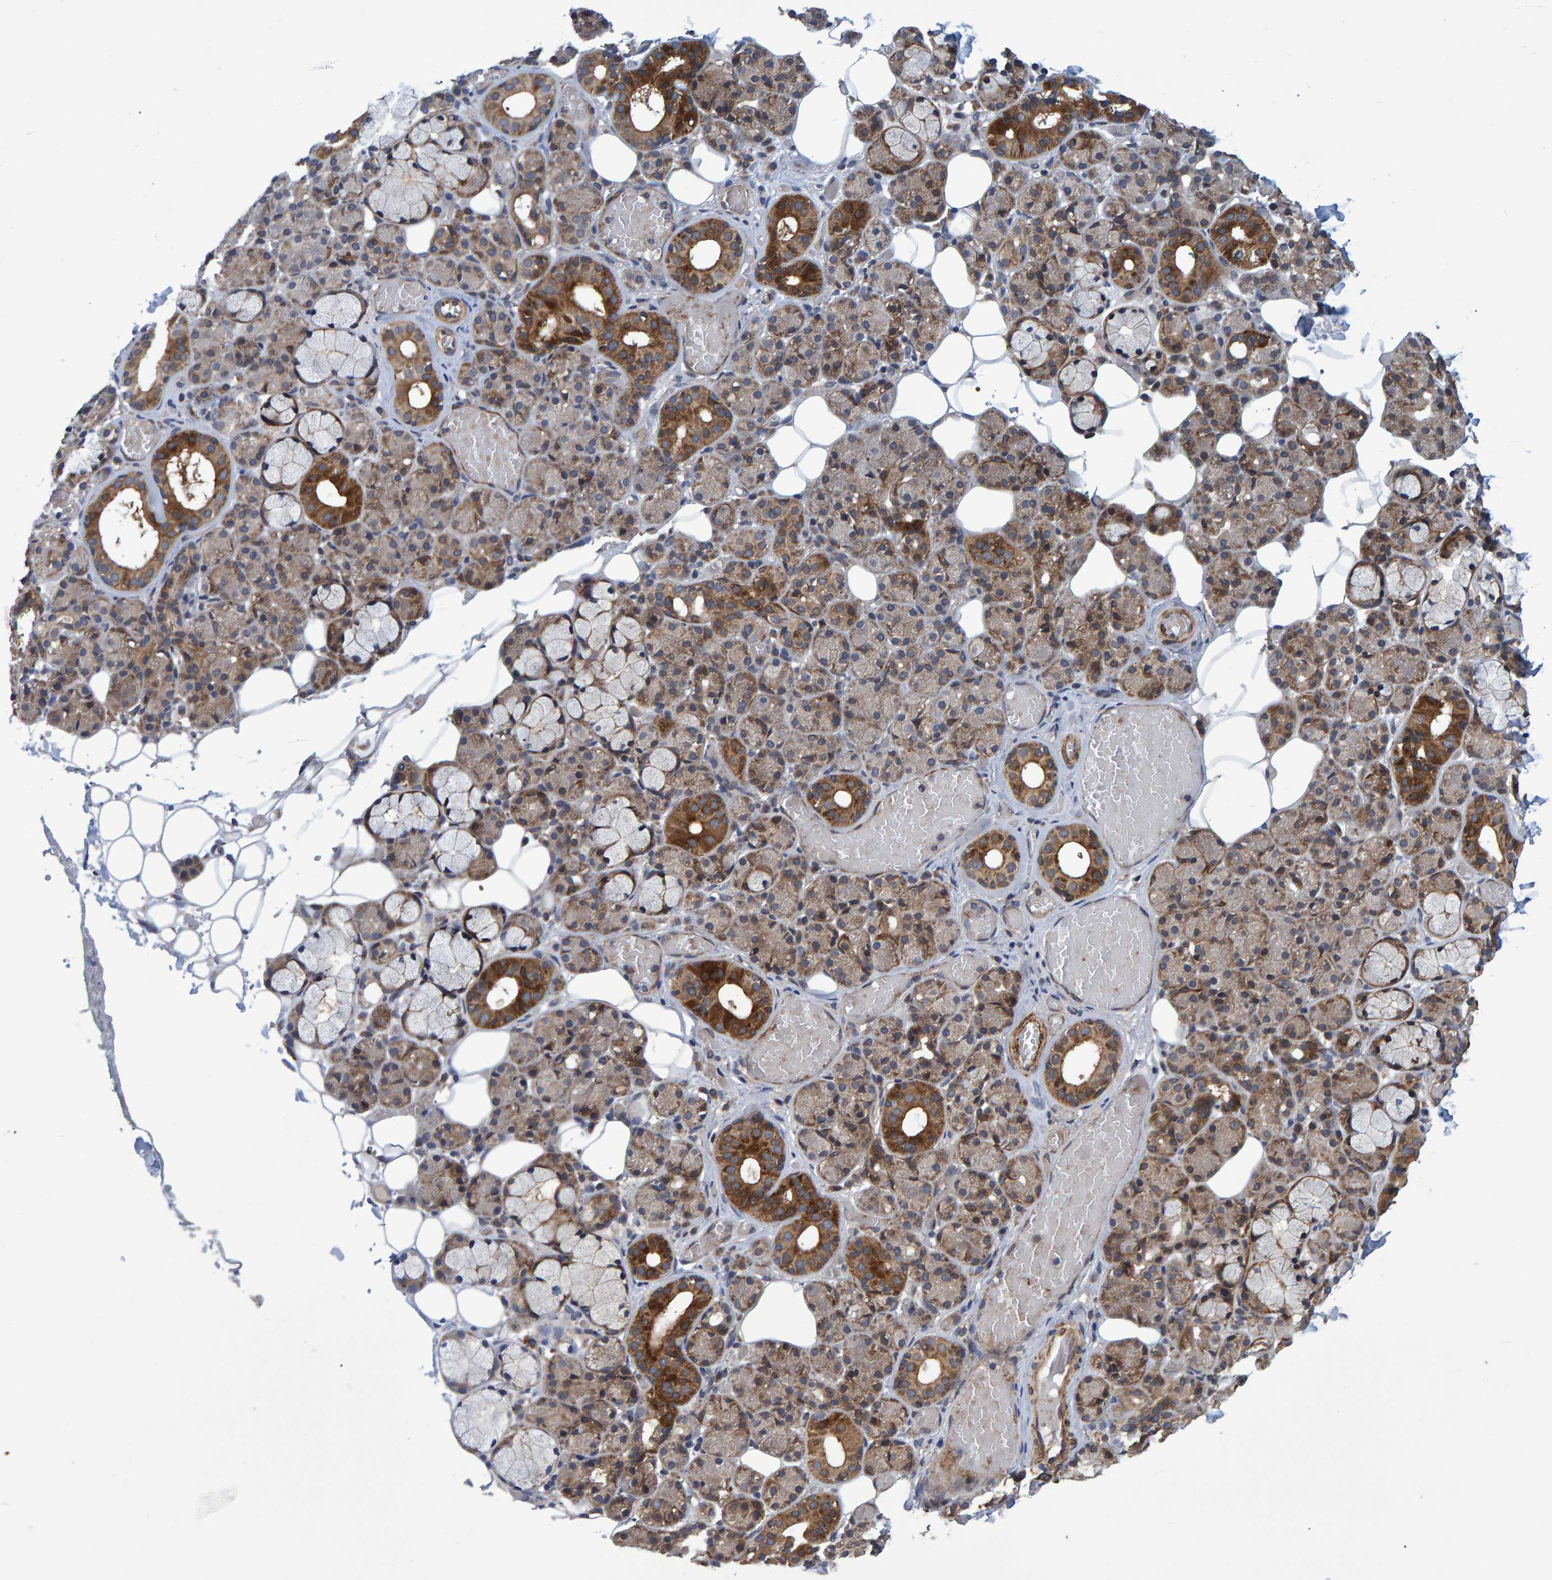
{"staining": {"intensity": "moderate", "quantity": "25%-75%", "location": "cytoplasmic/membranous"}, "tissue": "salivary gland", "cell_type": "Glandular cells", "image_type": "normal", "snomed": [{"axis": "morphology", "description": "Normal tissue, NOS"}, {"axis": "topography", "description": "Salivary gland"}], "caption": "Salivary gland stained for a protein (brown) displays moderate cytoplasmic/membranous positive expression in approximately 25%-75% of glandular cells.", "gene": "ATP6V1H", "patient": {"sex": "male", "age": 63}}